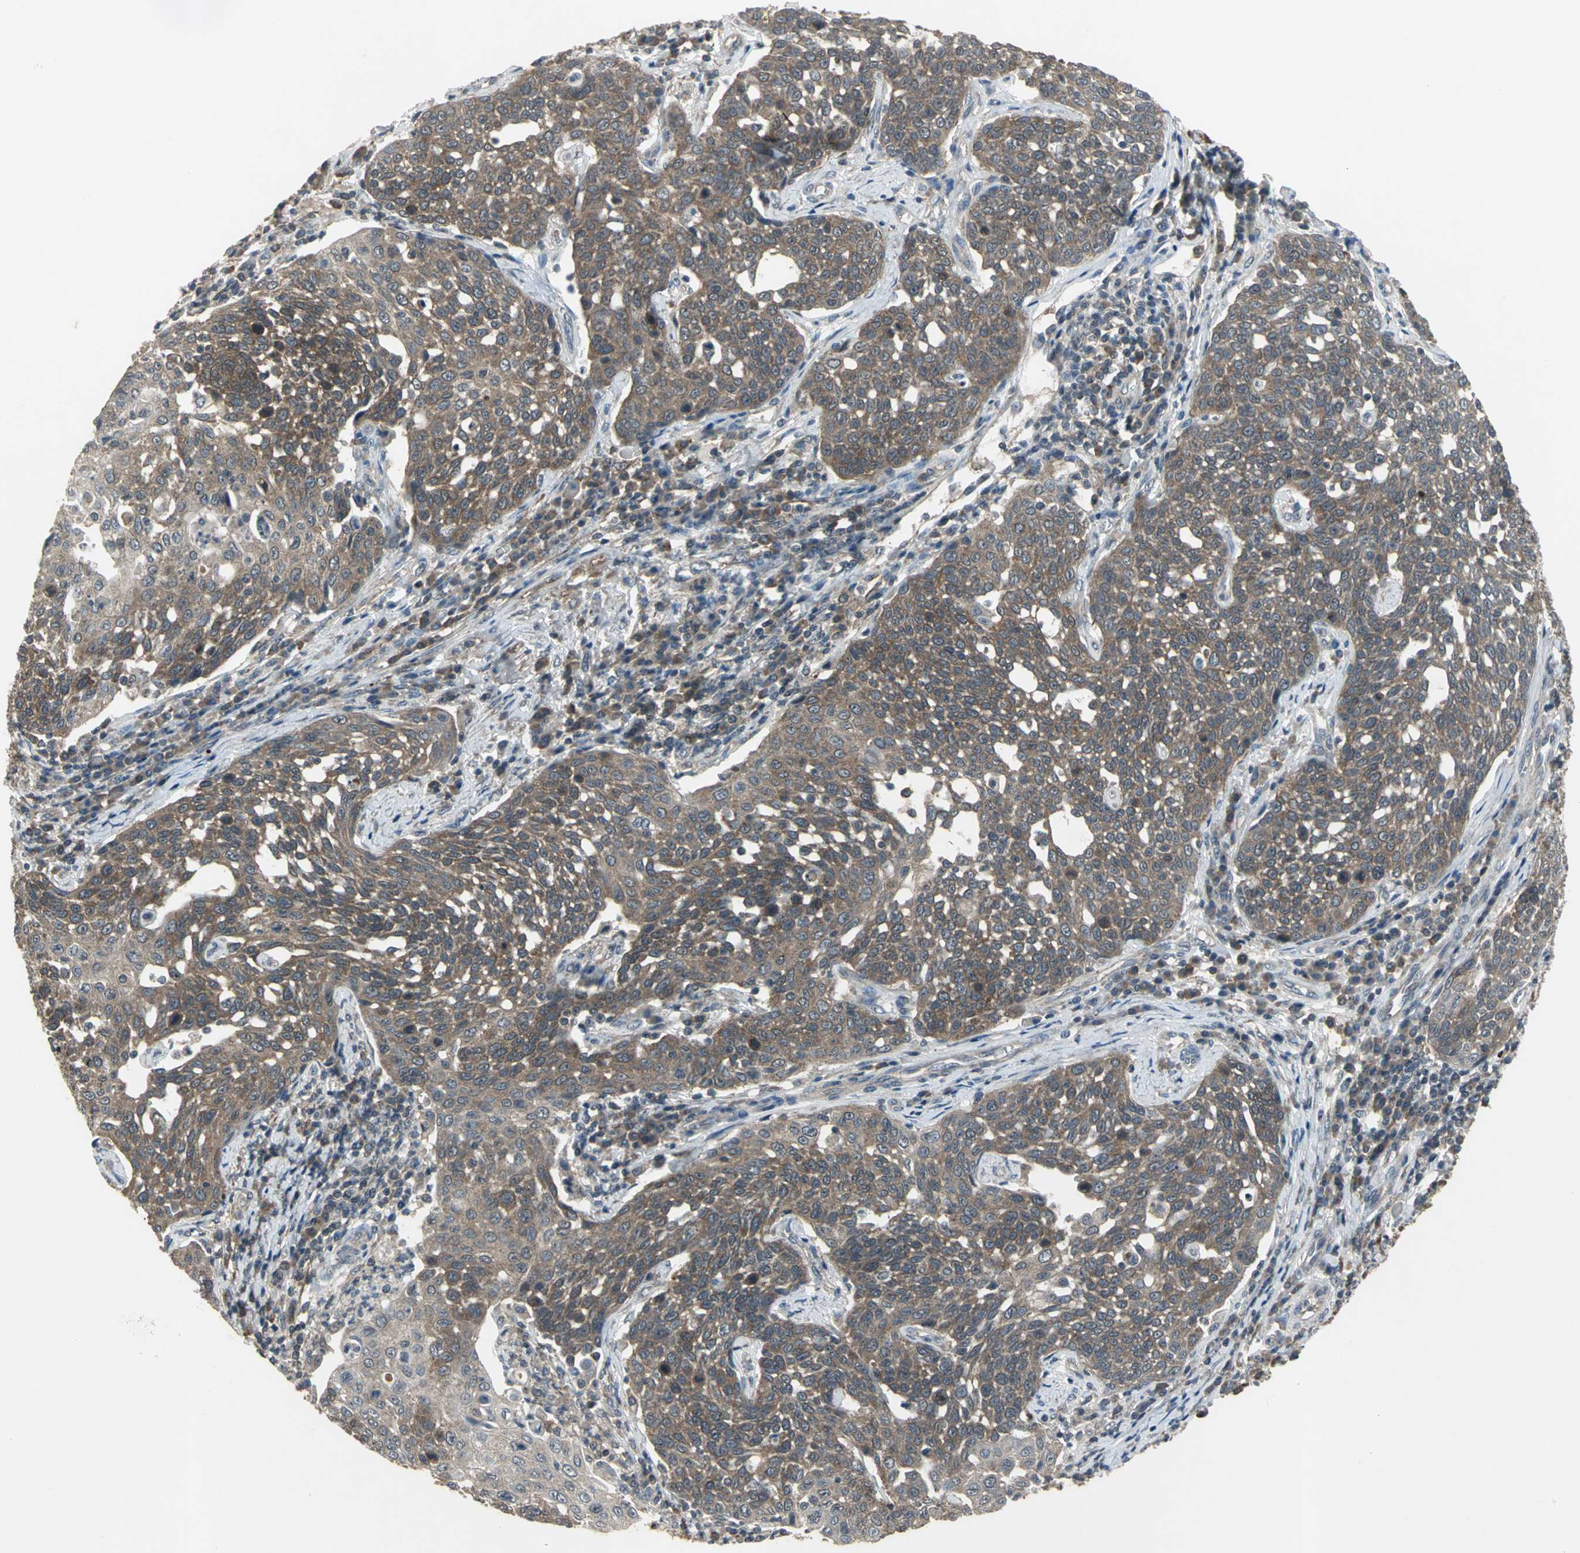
{"staining": {"intensity": "moderate", "quantity": ">75%", "location": "cytoplasmic/membranous"}, "tissue": "cervical cancer", "cell_type": "Tumor cells", "image_type": "cancer", "snomed": [{"axis": "morphology", "description": "Squamous cell carcinoma, NOS"}, {"axis": "topography", "description": "Cervix"}], "caption": "Cervical cancer (squamous cell carcinoma) stained for a protein displays moderate cytoplasmic/membranous positivity in tumor cells.", "gene": "KEAP1", "patient": {"sex": "female", "age": 34}}